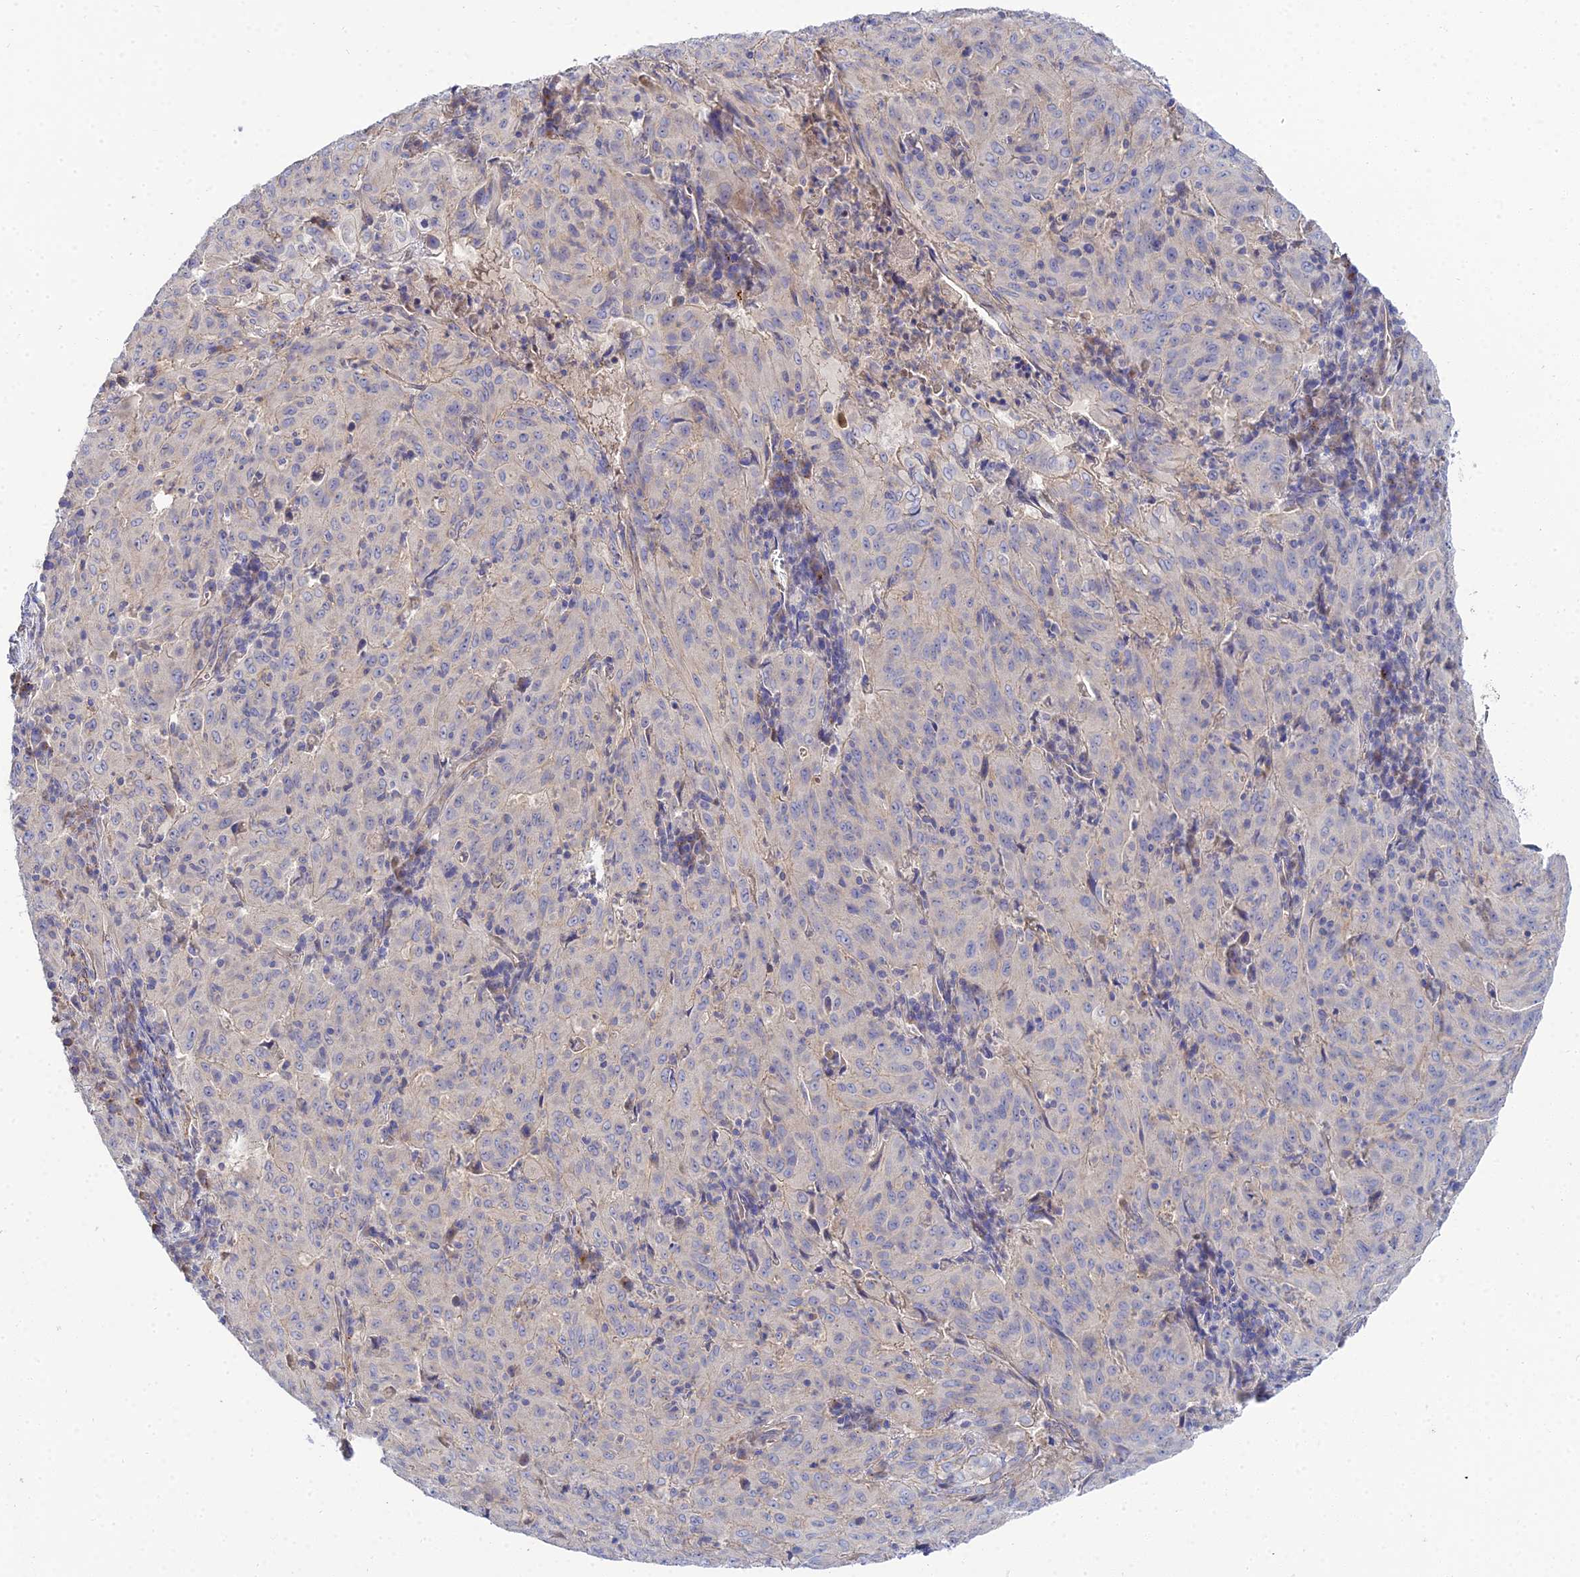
{"staining": {"intensity": "negative", "quantity": "none", "location": "none"}, "tissue": "pancreatic cancer", "cell_type": "Tumor cells", "image_type": "cancer", "snomed": [{"axis": "morphology", "description": "Adenocarcinoma, NOS"}, {"axis": "topography", "description": "Pancreas"}], "caption": "Immunohistochemical staining of pancreatic adenocarcinoma demonstrates no significant staining in tumor cells.", "gene": "APOBEC3H", "patient": {"sex": "male", "age": 63}}